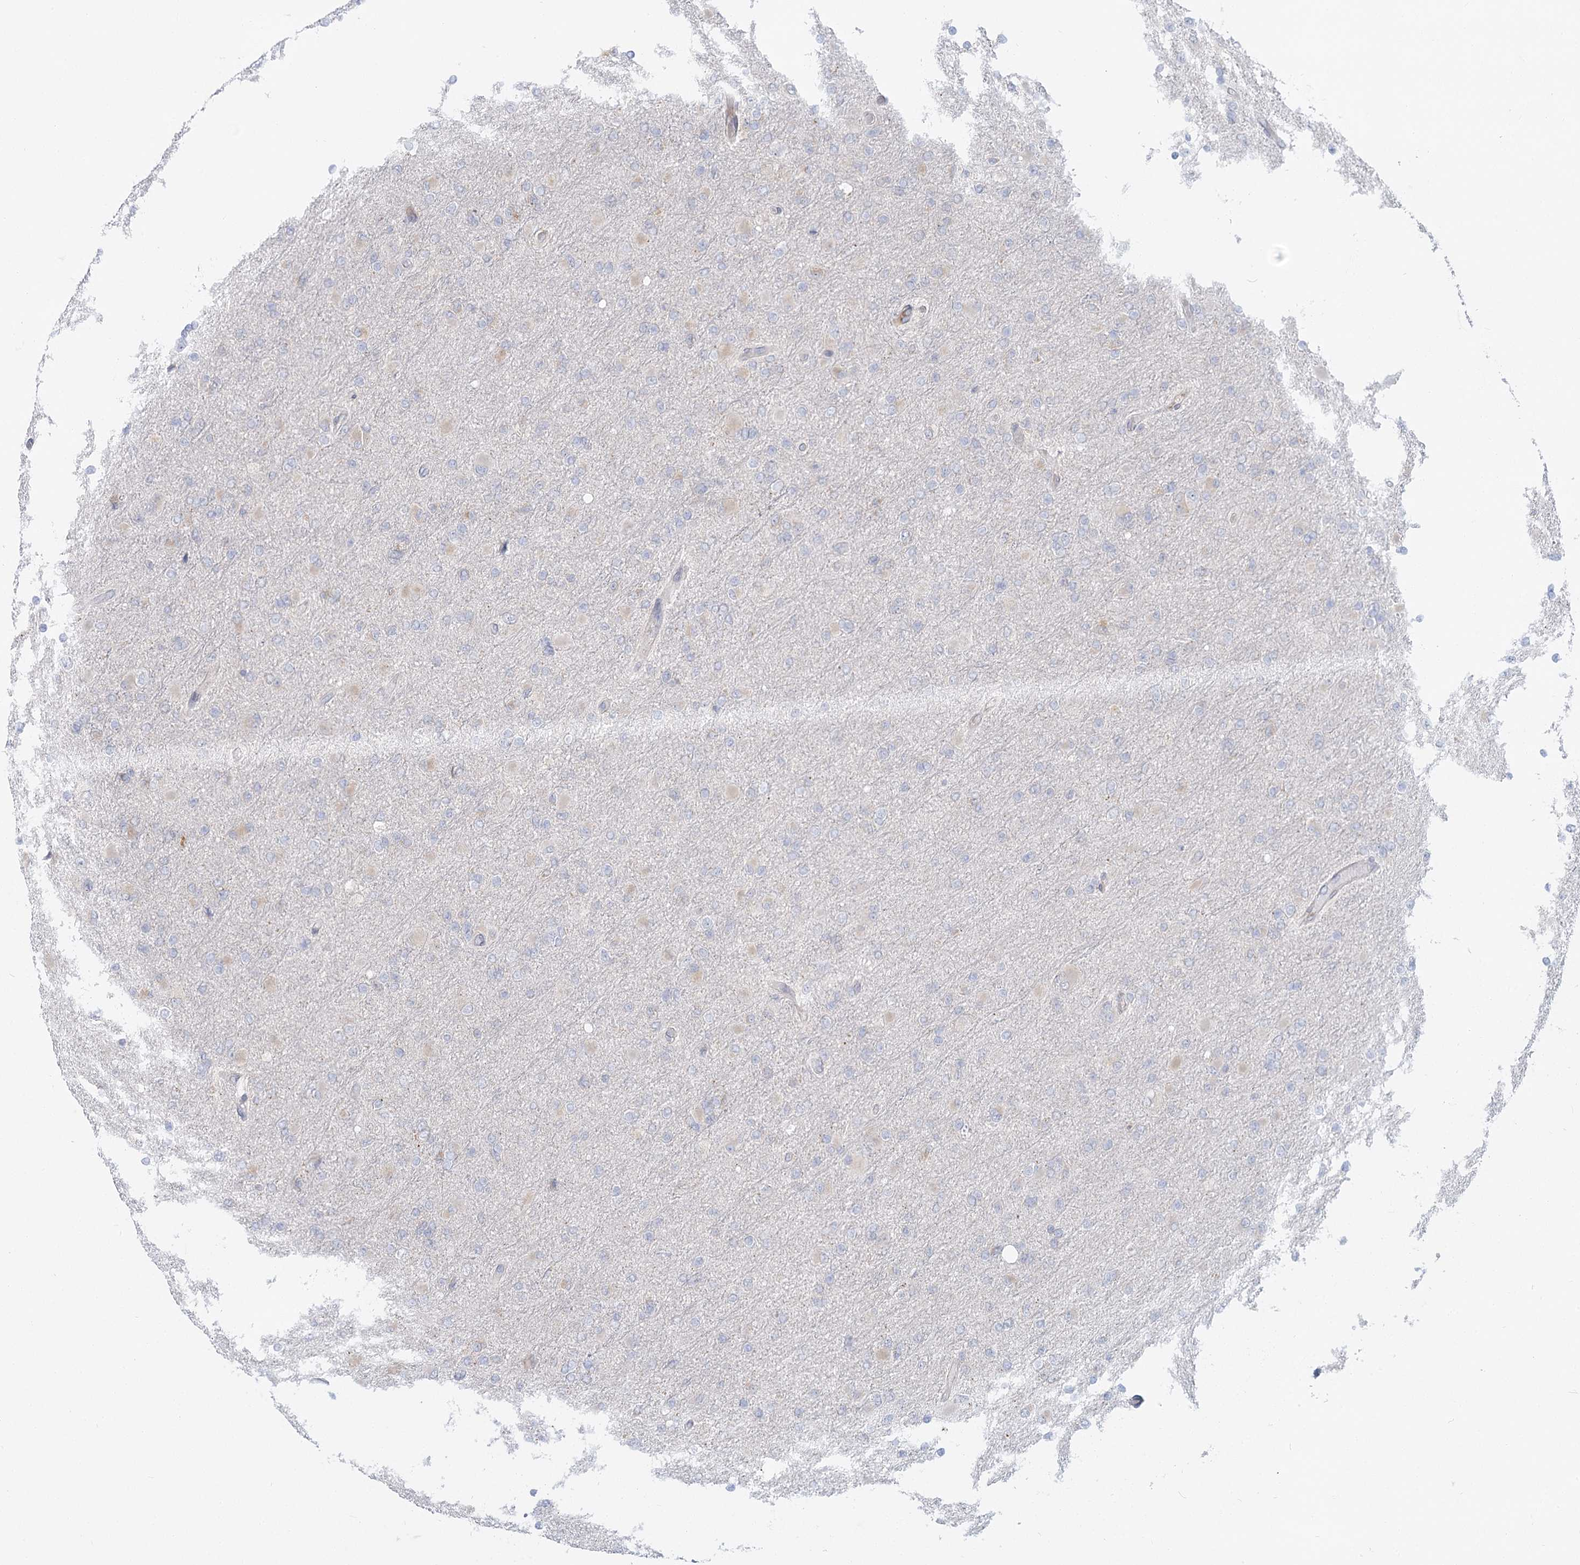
{"staining": {"intensity": "negative", "quantity": "none", "location": "none"}, "tissue": "glioma", "cell_type": "Tumor cells", "image_type": "cancer", "snomed": [{"axis": "morphology", "description": "Glioma, malignant, High grade"}, {"axis": "topography", "description": "Cerebral cortex"}], "caption": "This is an IHC image of glioma. There is no staining in tumor cells.", "gene": "MTMR3", "patient": {"sex": "female", "age": 36}}